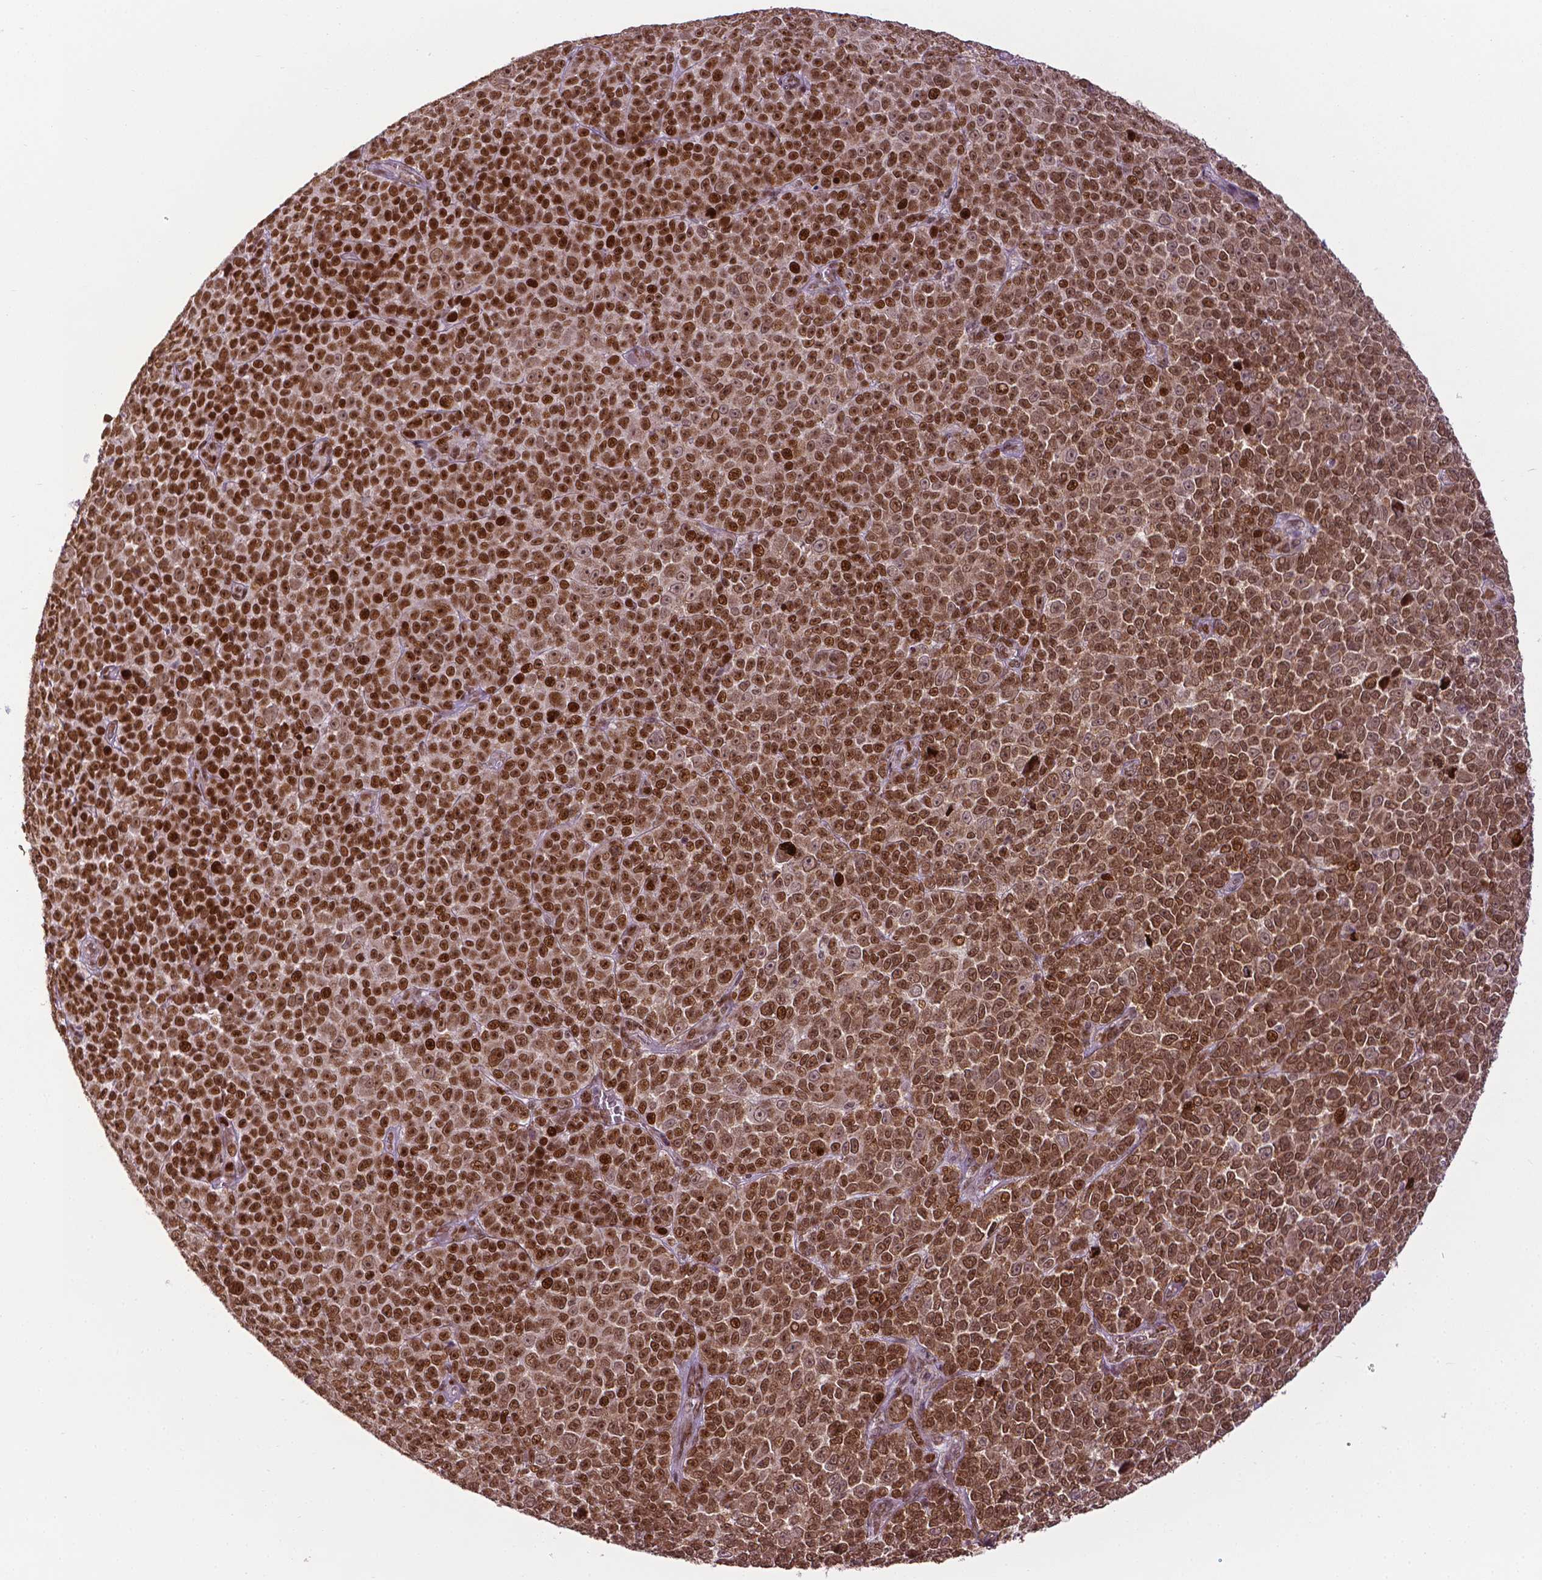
{"staining": {"intensity": "moderate", "quantity": ">75%", "location": "nuclear"}, "tissue": "melanoma", "cell_type": "Tumor cells", "image_type": "cancer", "snomed": [{"axis": "morphology", "description": "Malignant melanoma, NOS"}, {"axis": "topography", "description": "Skin"}], "caption": "Malignant melanoma was stained to show a protein in brown. There is medium levels of moderate nuclear expression in about >75% of tumor cells.", "gene": "ZNF41", "patient": {"sex": "female", "age": 95}}